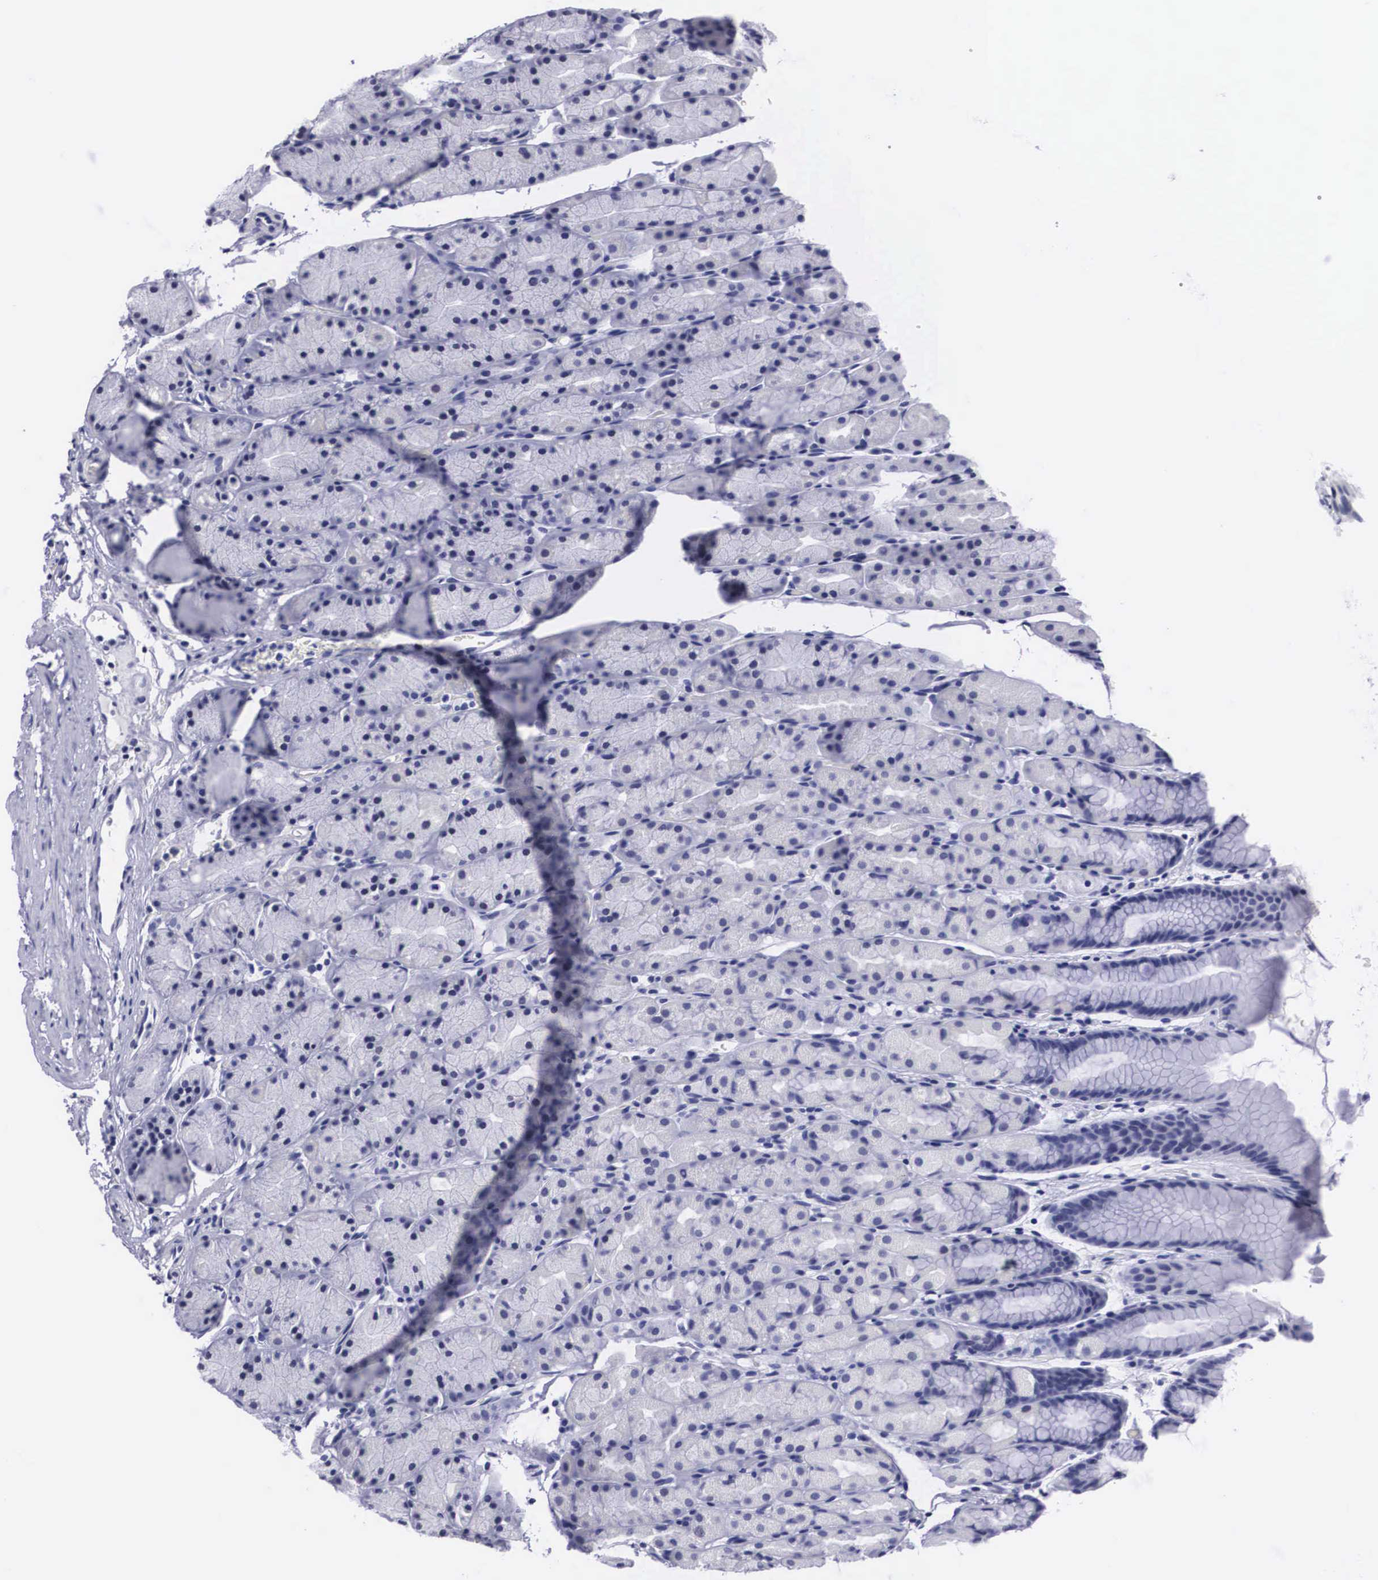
{"staining": {"intensity": "negative", "quantity": "none", "location": "none"}, "tissue": "stomach", "cell_type": "Glandular cells", "image_type": "normal", "snomed": [{"axis": "morphology", "description": "Normal tissue, NOS"}, {"axis": "topography", "description": "Esophagus"}, {"axis": "topography", "description": "Stomach, upper"}], "caption": "IHC micrograph of unremarkable human stomach stained for a protein (brown), which shows no positivity in glandular cells.", "gene": "C22orf31", "patient": {"sex": "male", "age": 47}}